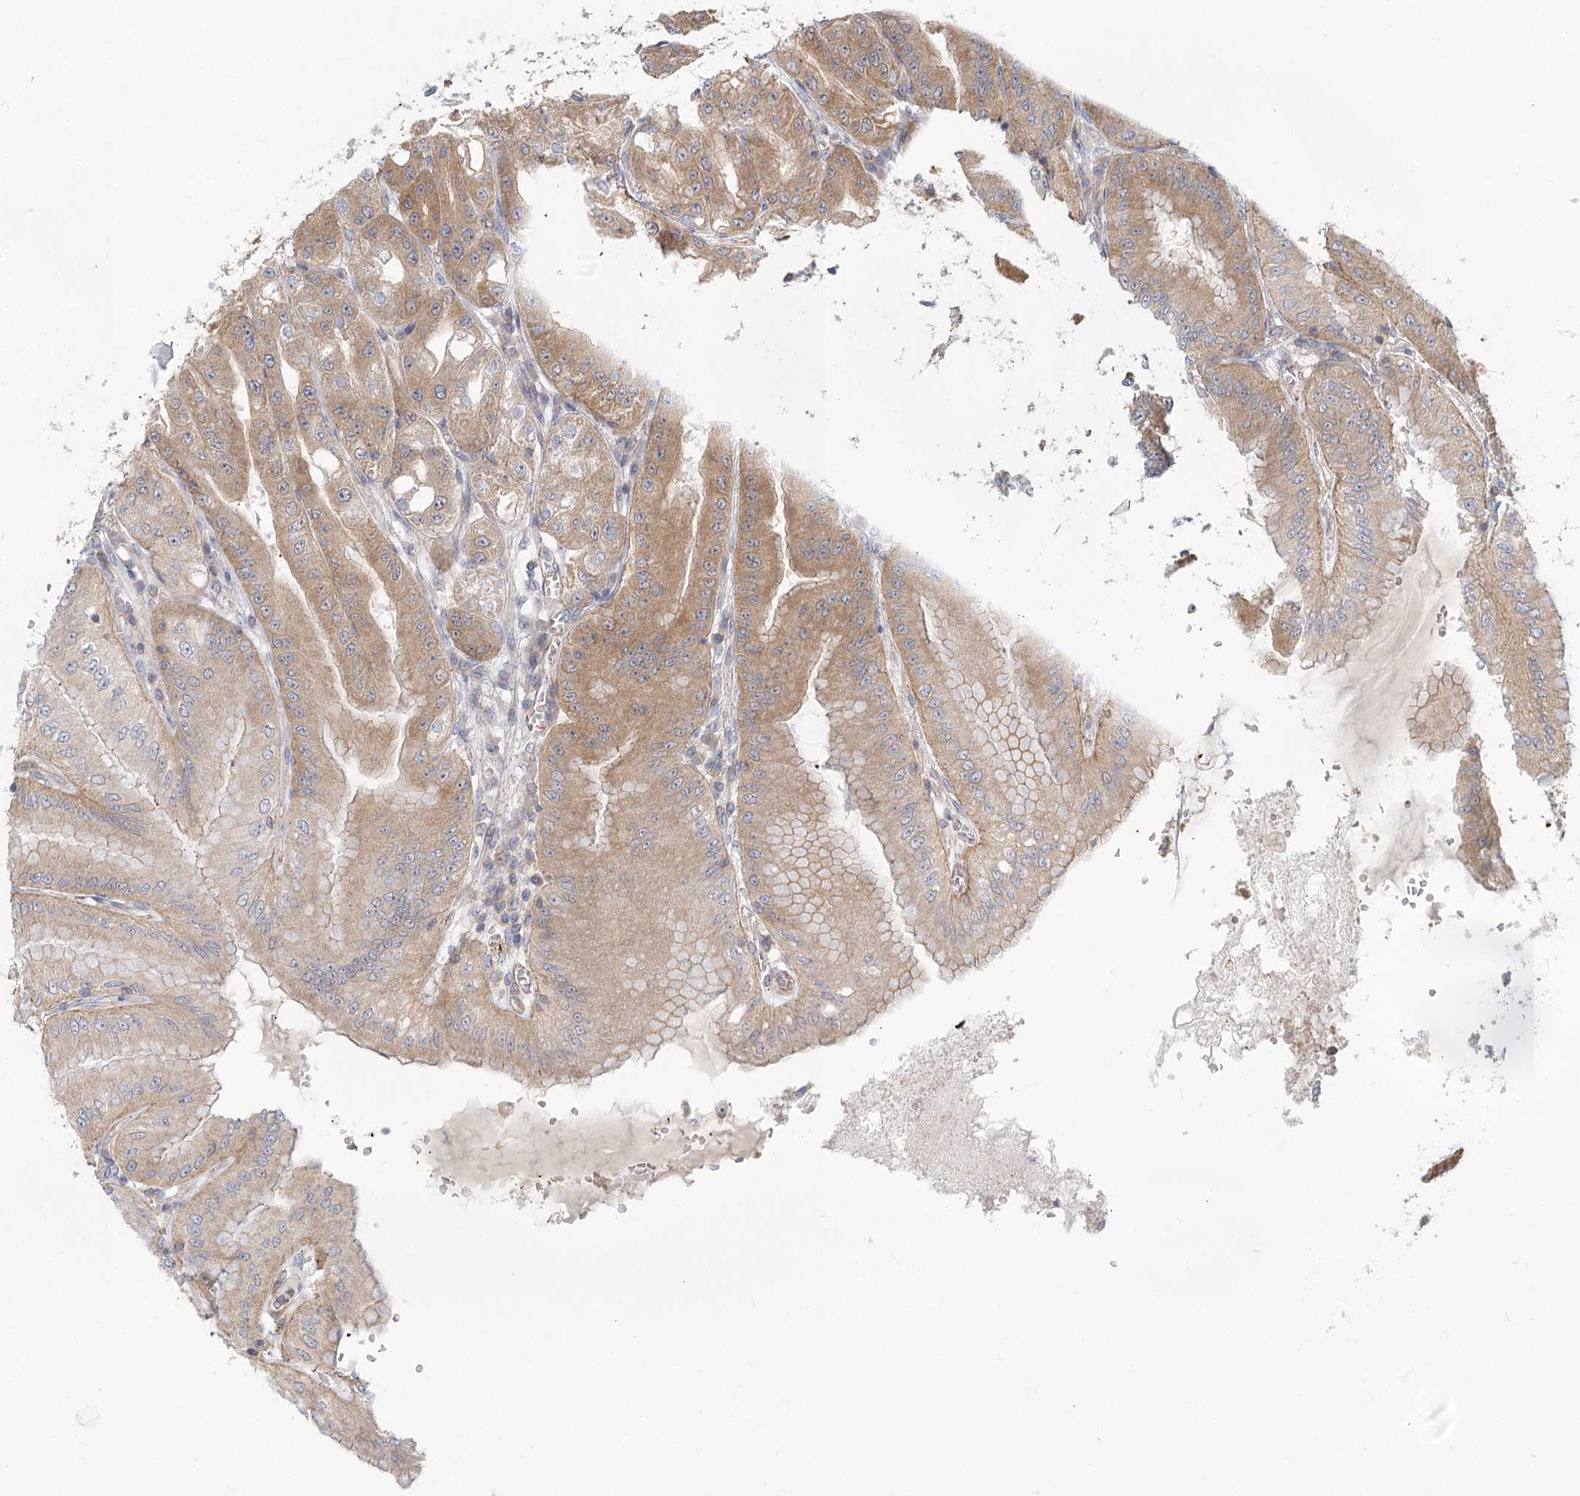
{"staining": {"intensity": "moderate", "quantity": ">75%", "location": "cytoplasmic/membranous"}, "tissue": "stomach", "cell_type": "Glandular cells", "image_type": "normal", "snomed": [{"axis": "morphology", "description": "Normal tissue, NOS"}, {"axis": "topography", "description": "Stomach, upper"}, {"axis": "topography", "description": "Stomach, lower"}], "caption": "DAB immunohistochemical staining of normal human stomach exhibits moderate cytoplasmic/membranous protein positivity in approximately >75% of glandular cells. The protein is shown in brown color, while the nuclei are stained blue.", "gene": "UMPS", "patient": {"sex": "male", "age": 71}}